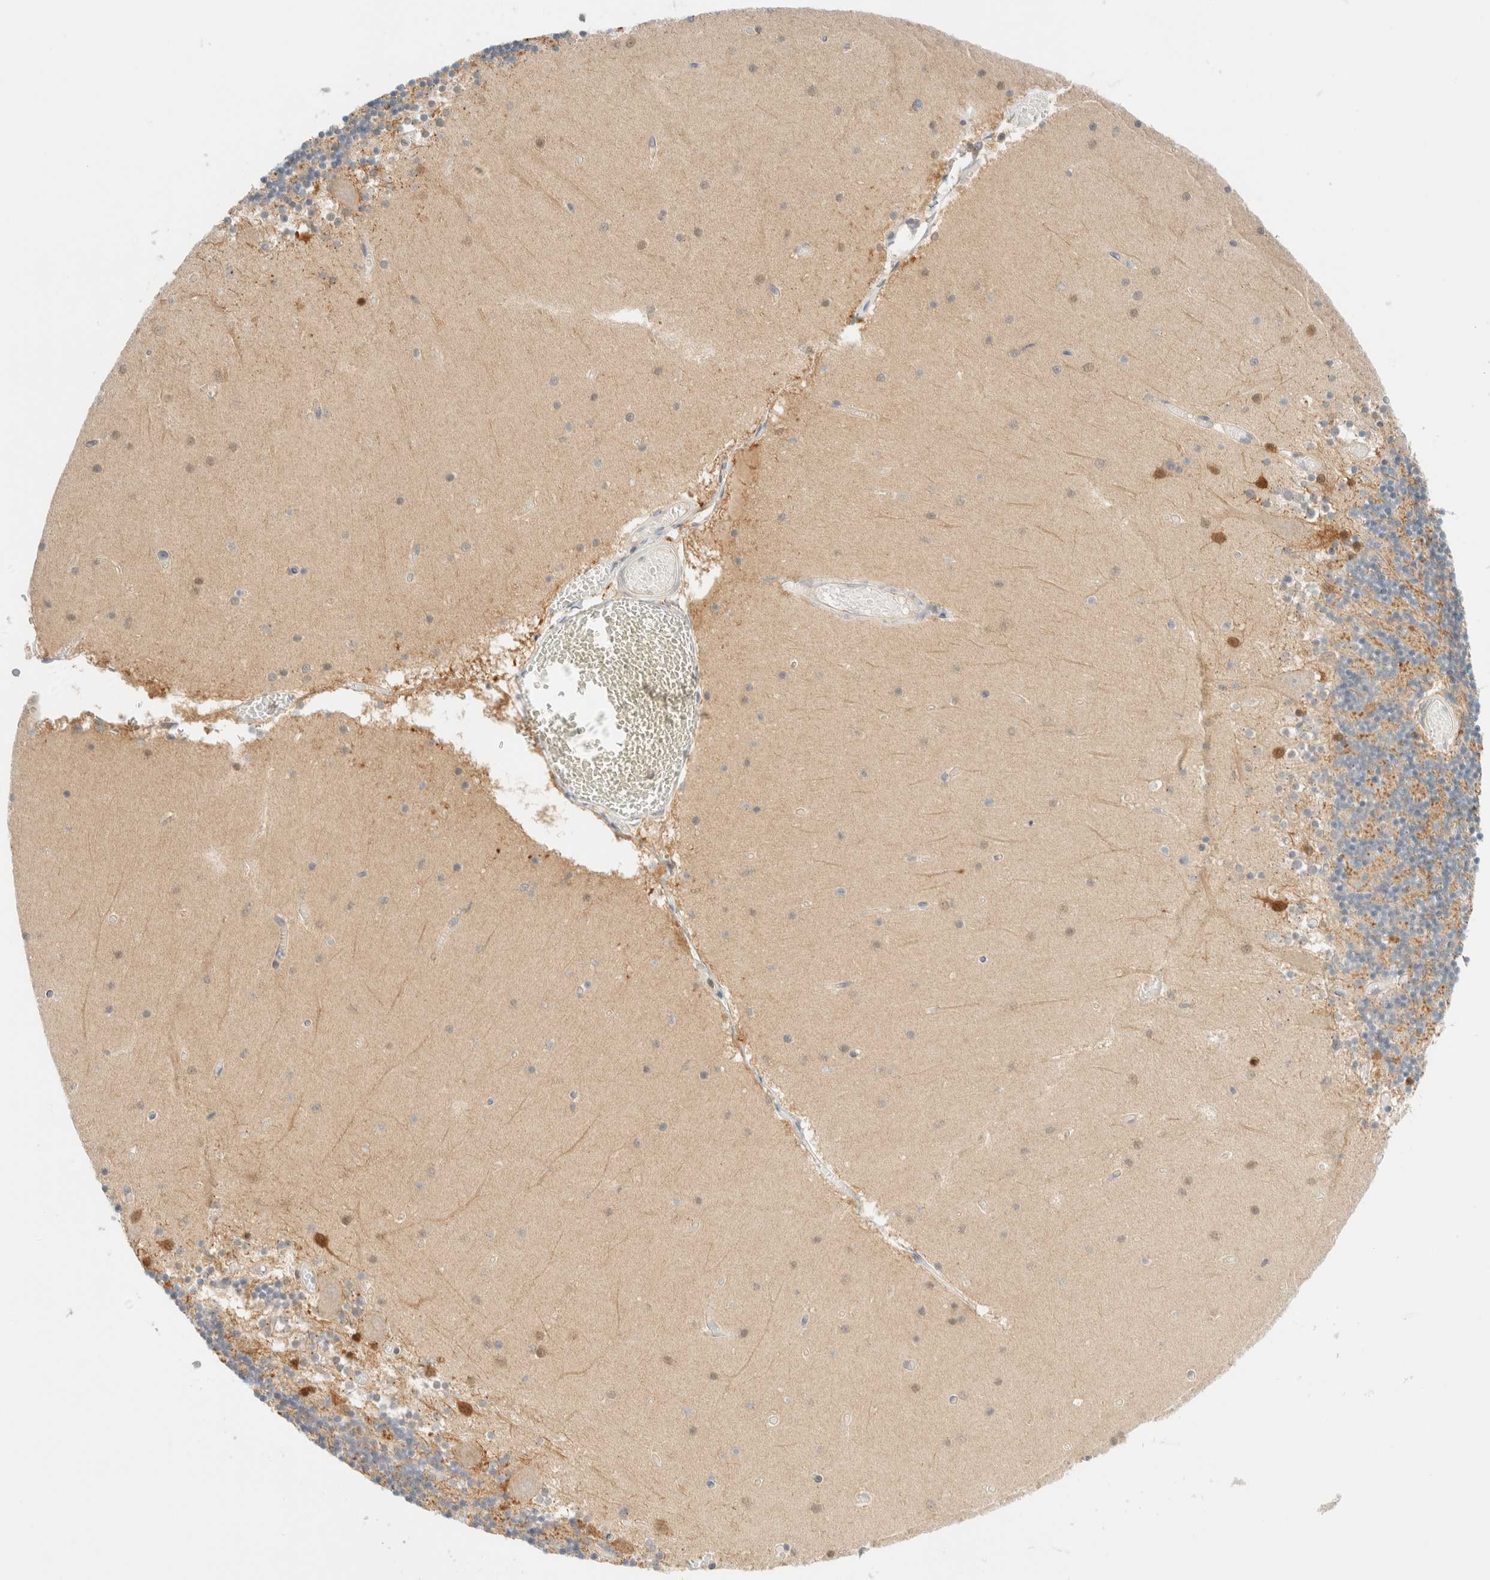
{"staining": {"intensity": "moderate", "quantity": "25%-75%", "location": "cytoplasmic/membranous,nuclear"}, "tissue": "cerebellum", "cell_type": "Cells in granular layer", "image_type": "normal", "snomed": [{"axis": "morphology", "description": "Normal tissue, NOS"}, {"axis": "topography", "description": "Cerebellum"}], "caption": "IHC micrograph of unremarkable human cerebellum stained for a protein (brown), which displays medium levels of moderate cytoplasmic/membranous,nuclear expression in approximately 25%-75% of cells in granular layer.", "gene": "PCYT2", "patient": {"sex": "female", "age": 28}}